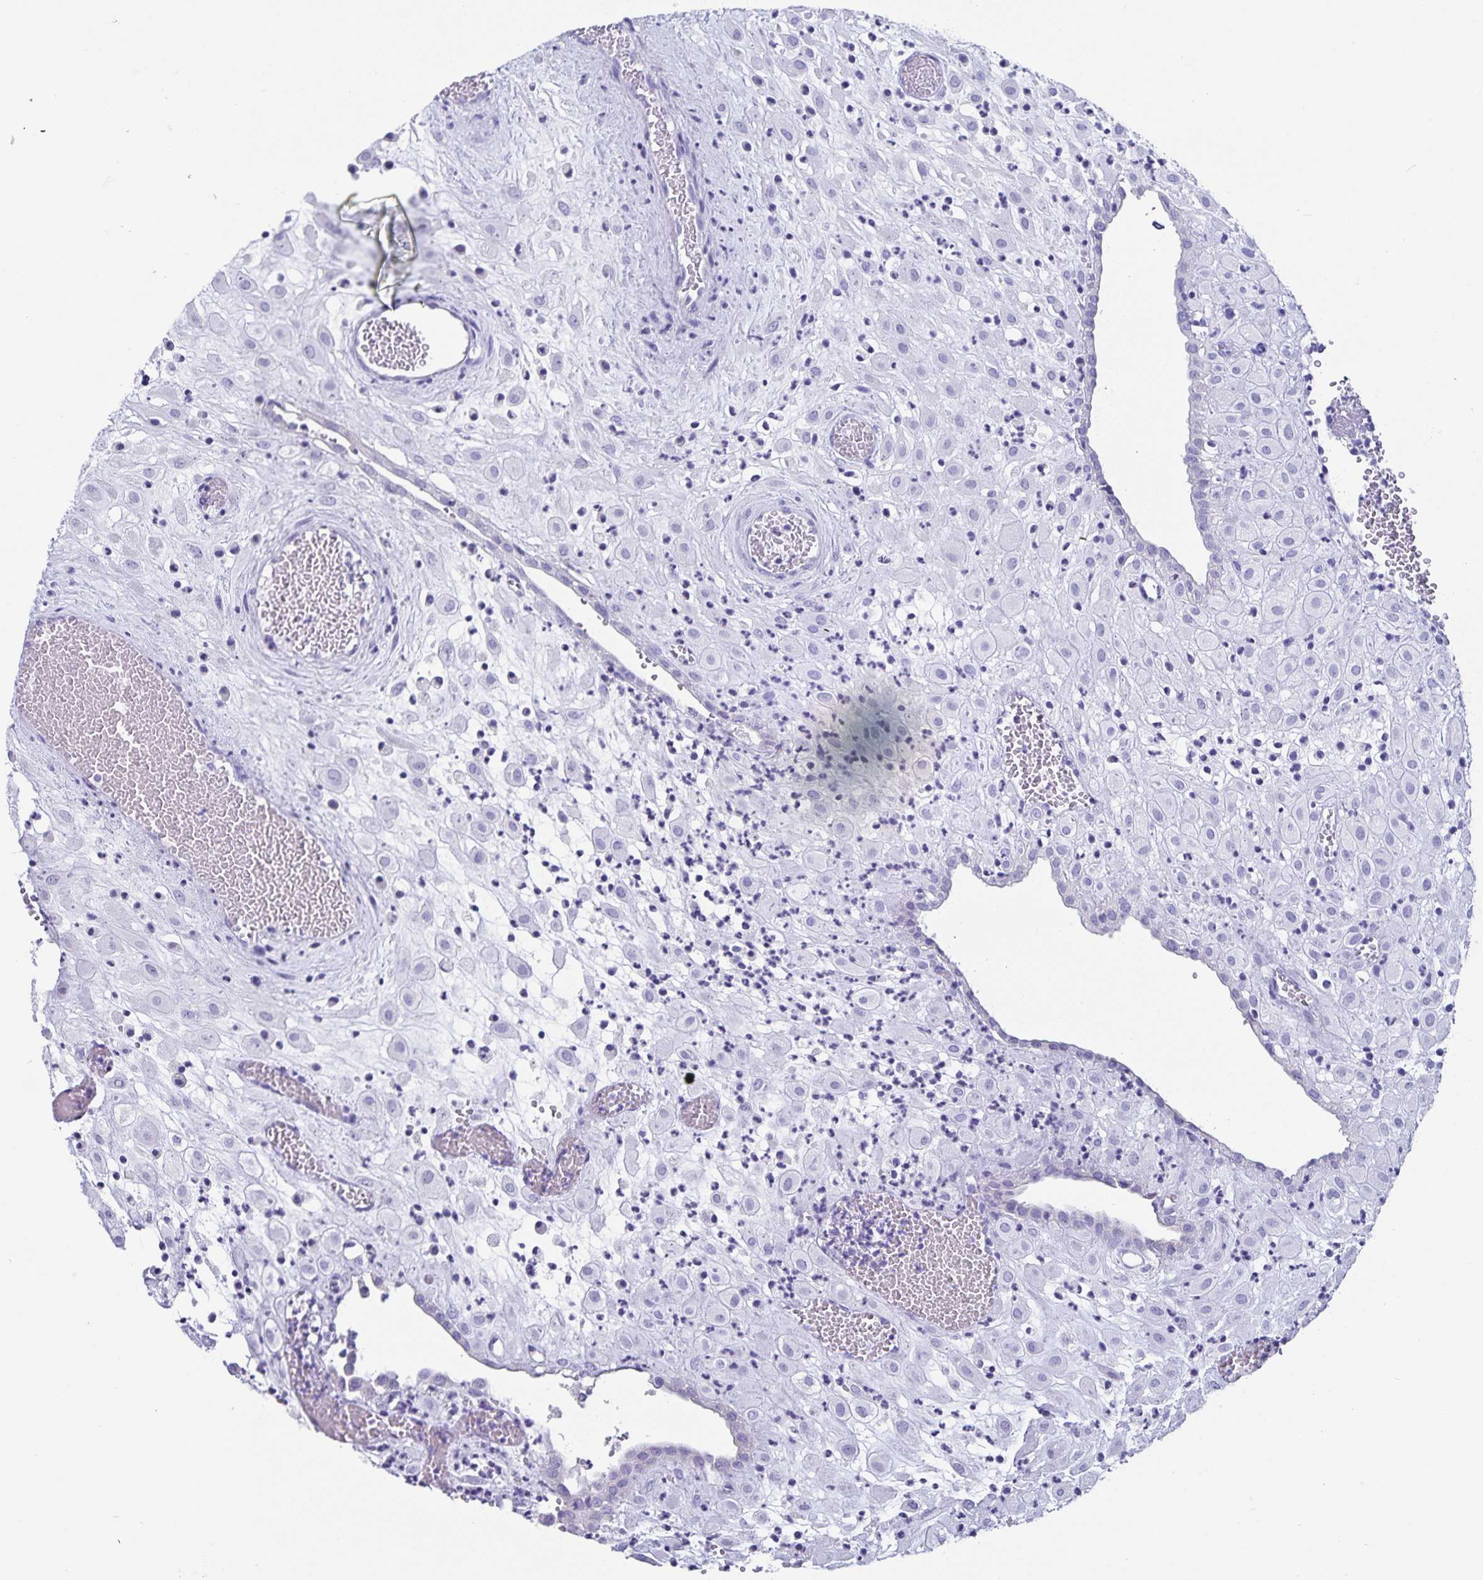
{"staining": {"intensity": "negative", "quantity": "none", "location": "none"}, "tissue": "placenta", "cell_type": "Decidual cells", "image_type": "normal", "snomed": [{"axis": "morphology", "description": "Normal tissue, NOS"}, {"axis": "topography", "description": "Placenta"}], "caption": "Placenta stained for a protein using IHC exhibits no positivity decidual cells.", "gene": "C19orf73", "patient": {"sex": "female", "age": 24}}